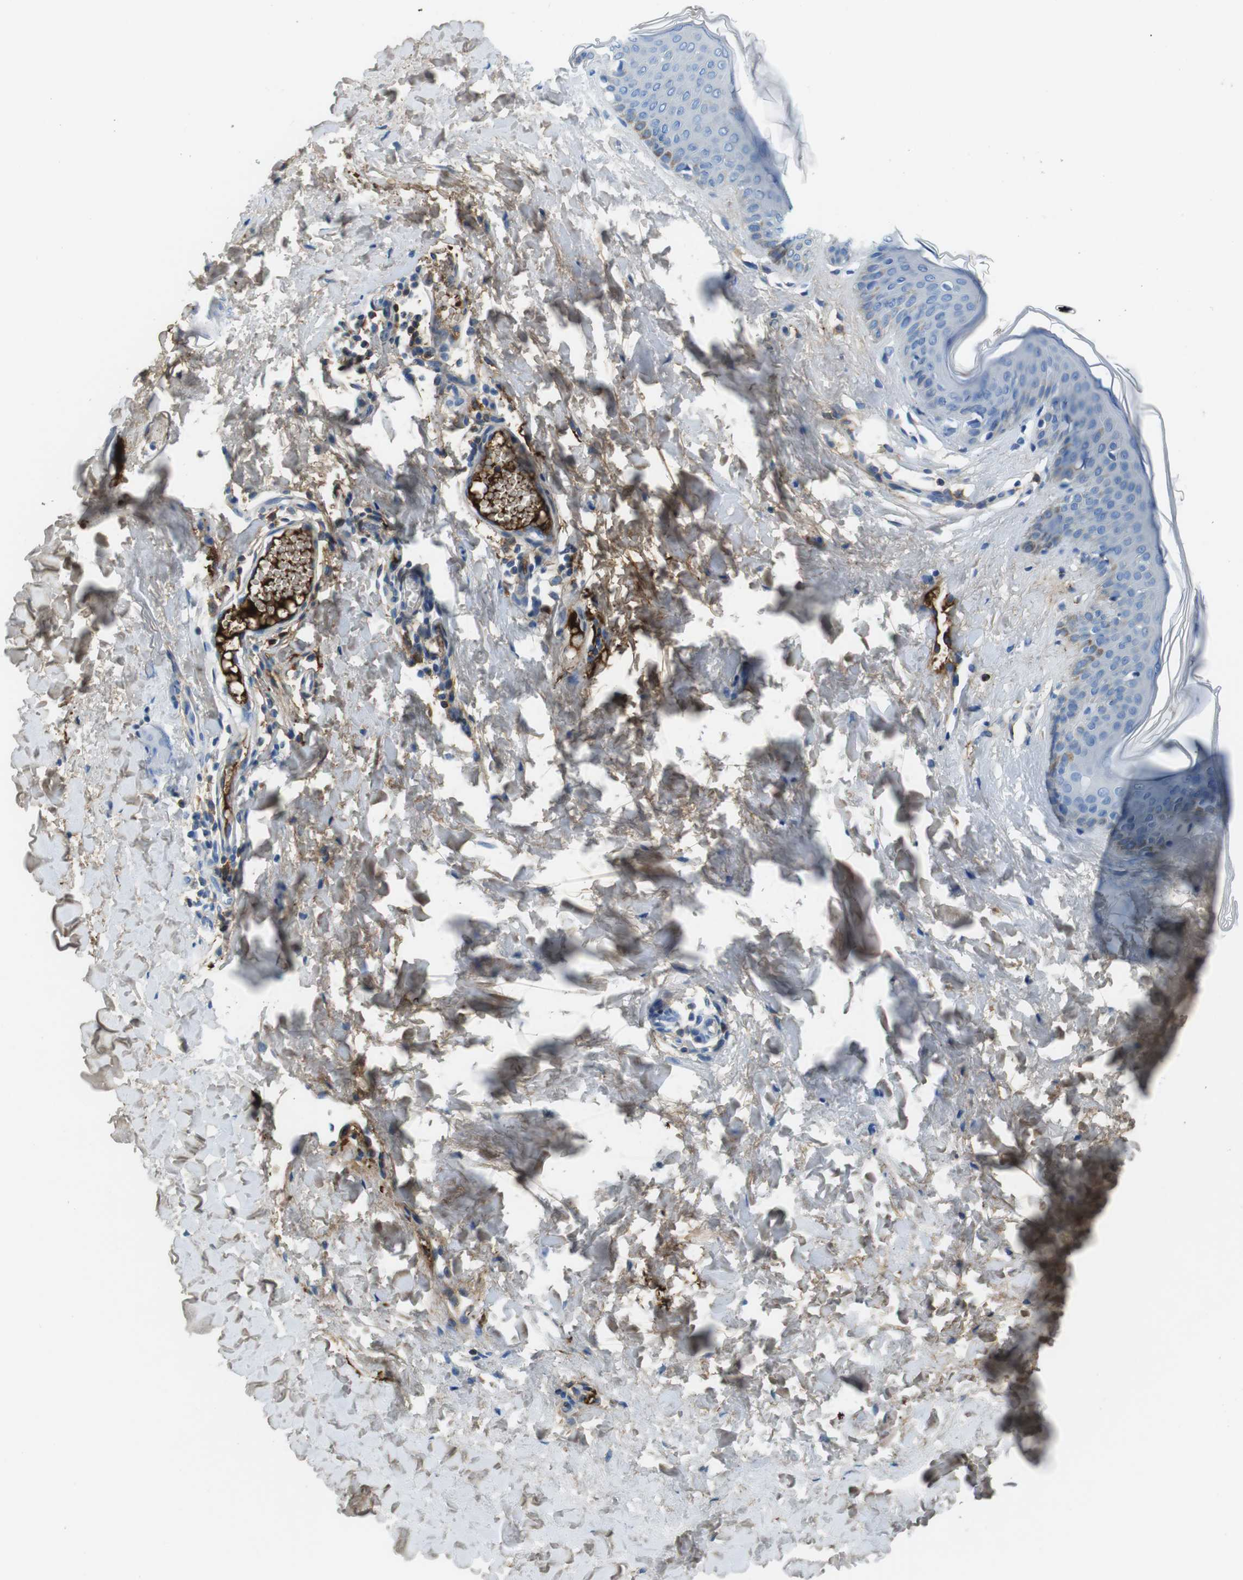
{"staining": {"intensity": "negative", "quantity": "none", "location": "none"}, "tissue": "skin", "cell_type": "Fibroblasts", "image_type": "normal", "snomed": [{"axis": "morphology", "description": "Normal tissue, NOS"}, {"axis": "topography", "description": "Skin"}], "caption": "Immunohistochemical staining of unremarkable skin exhibits no significant staining in fibroblasts. The staining is performed using DAB brown chromogen with nuclei counter-stained in using hematoxylin.", "gene": "IGKC", "patient": {"sex": "female", "age": 17}}